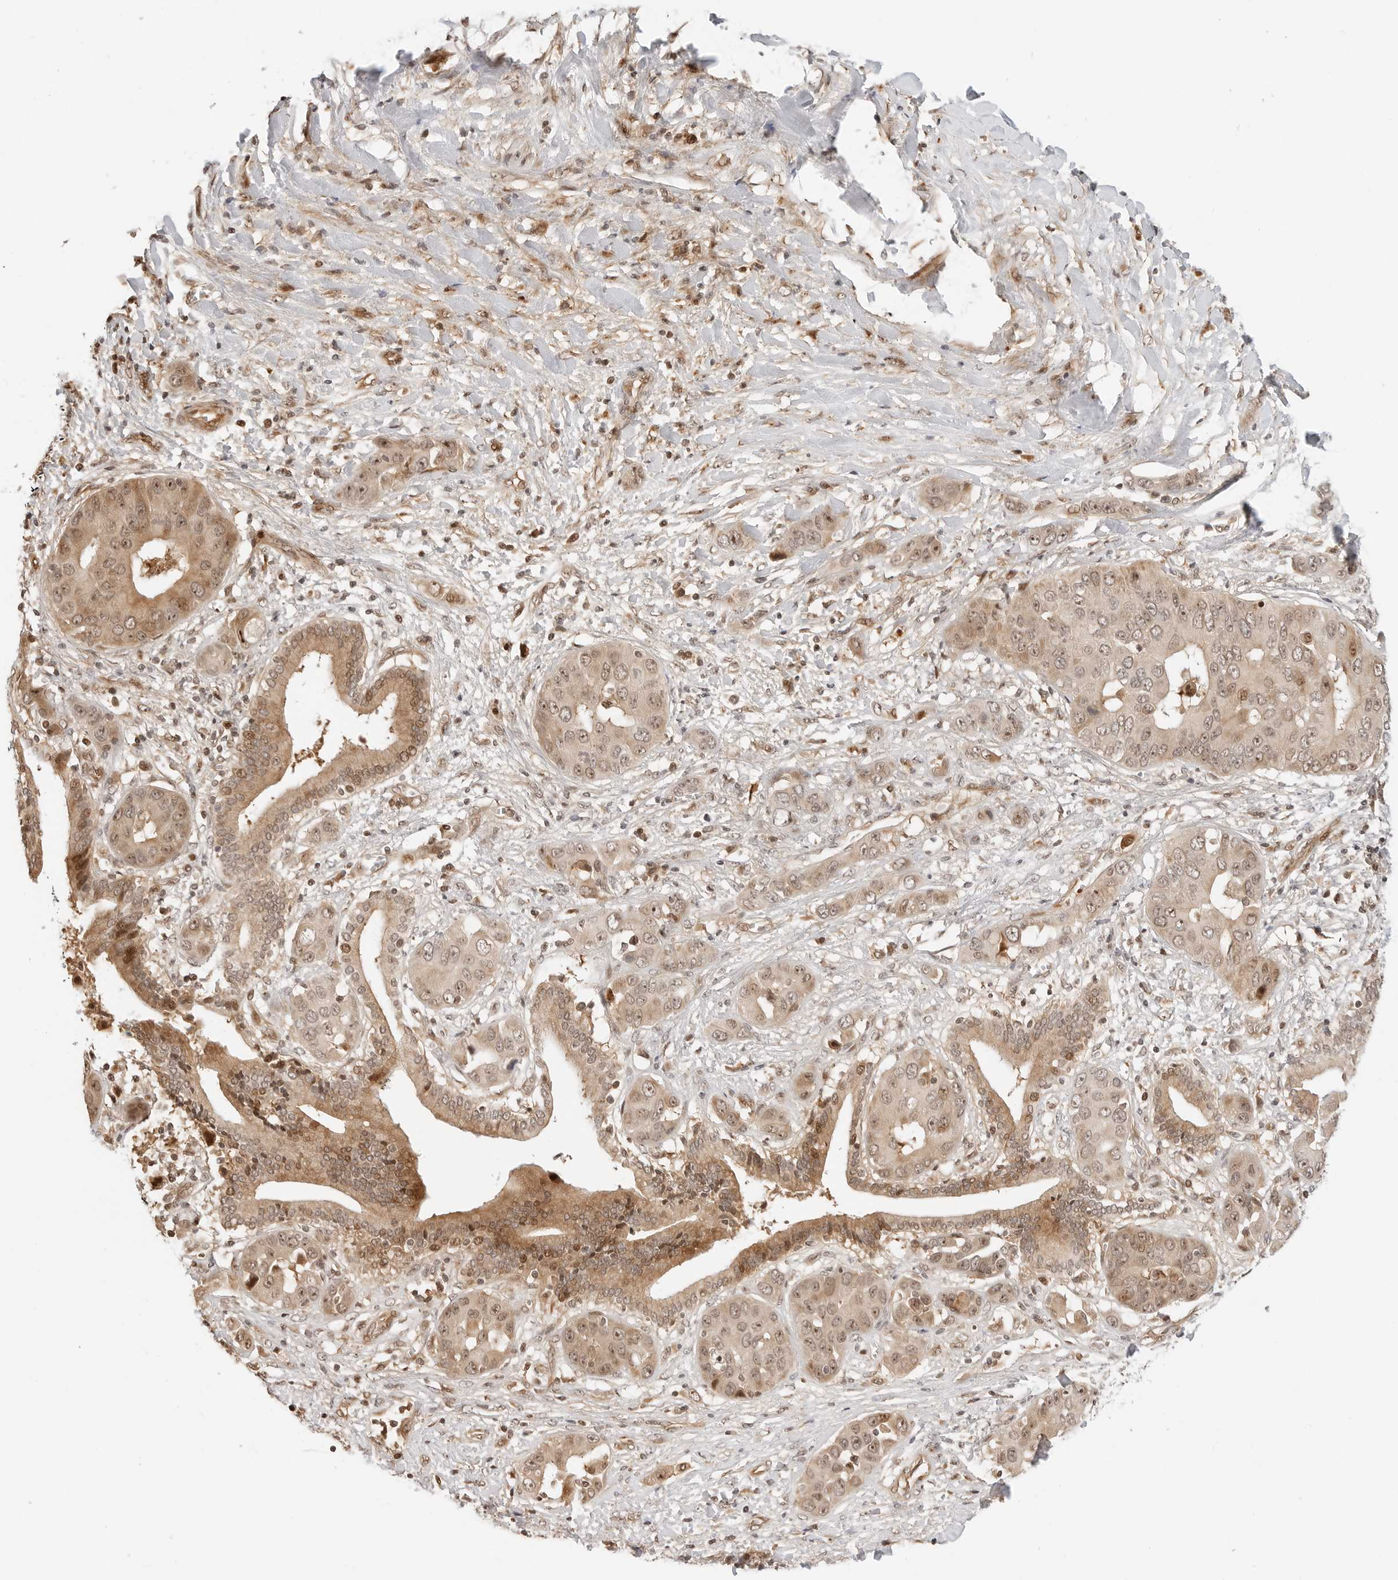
{"staining": {"intensity": "moderate", "quantity": ">75%", "location": "cytoplasmic/membranous,nuclear"}, "tissue": "liver cancer", "cell_type": "Tumor cells", "image_type": "cancer", "snomed": [{"axis": "morphology", "description": "Cholangiocarcinoma"}, {"axis": "topography", "description": "Liver"}], "caption": "Brown immunohistochemical staining in human cholangiocarcinoma (liver) displays moderate cytoplasmic/membranous and nuclear staining in approximately >75% of tumor cells.", "gene": "GEM", "patient": {"sex": "female", "age": 52}}